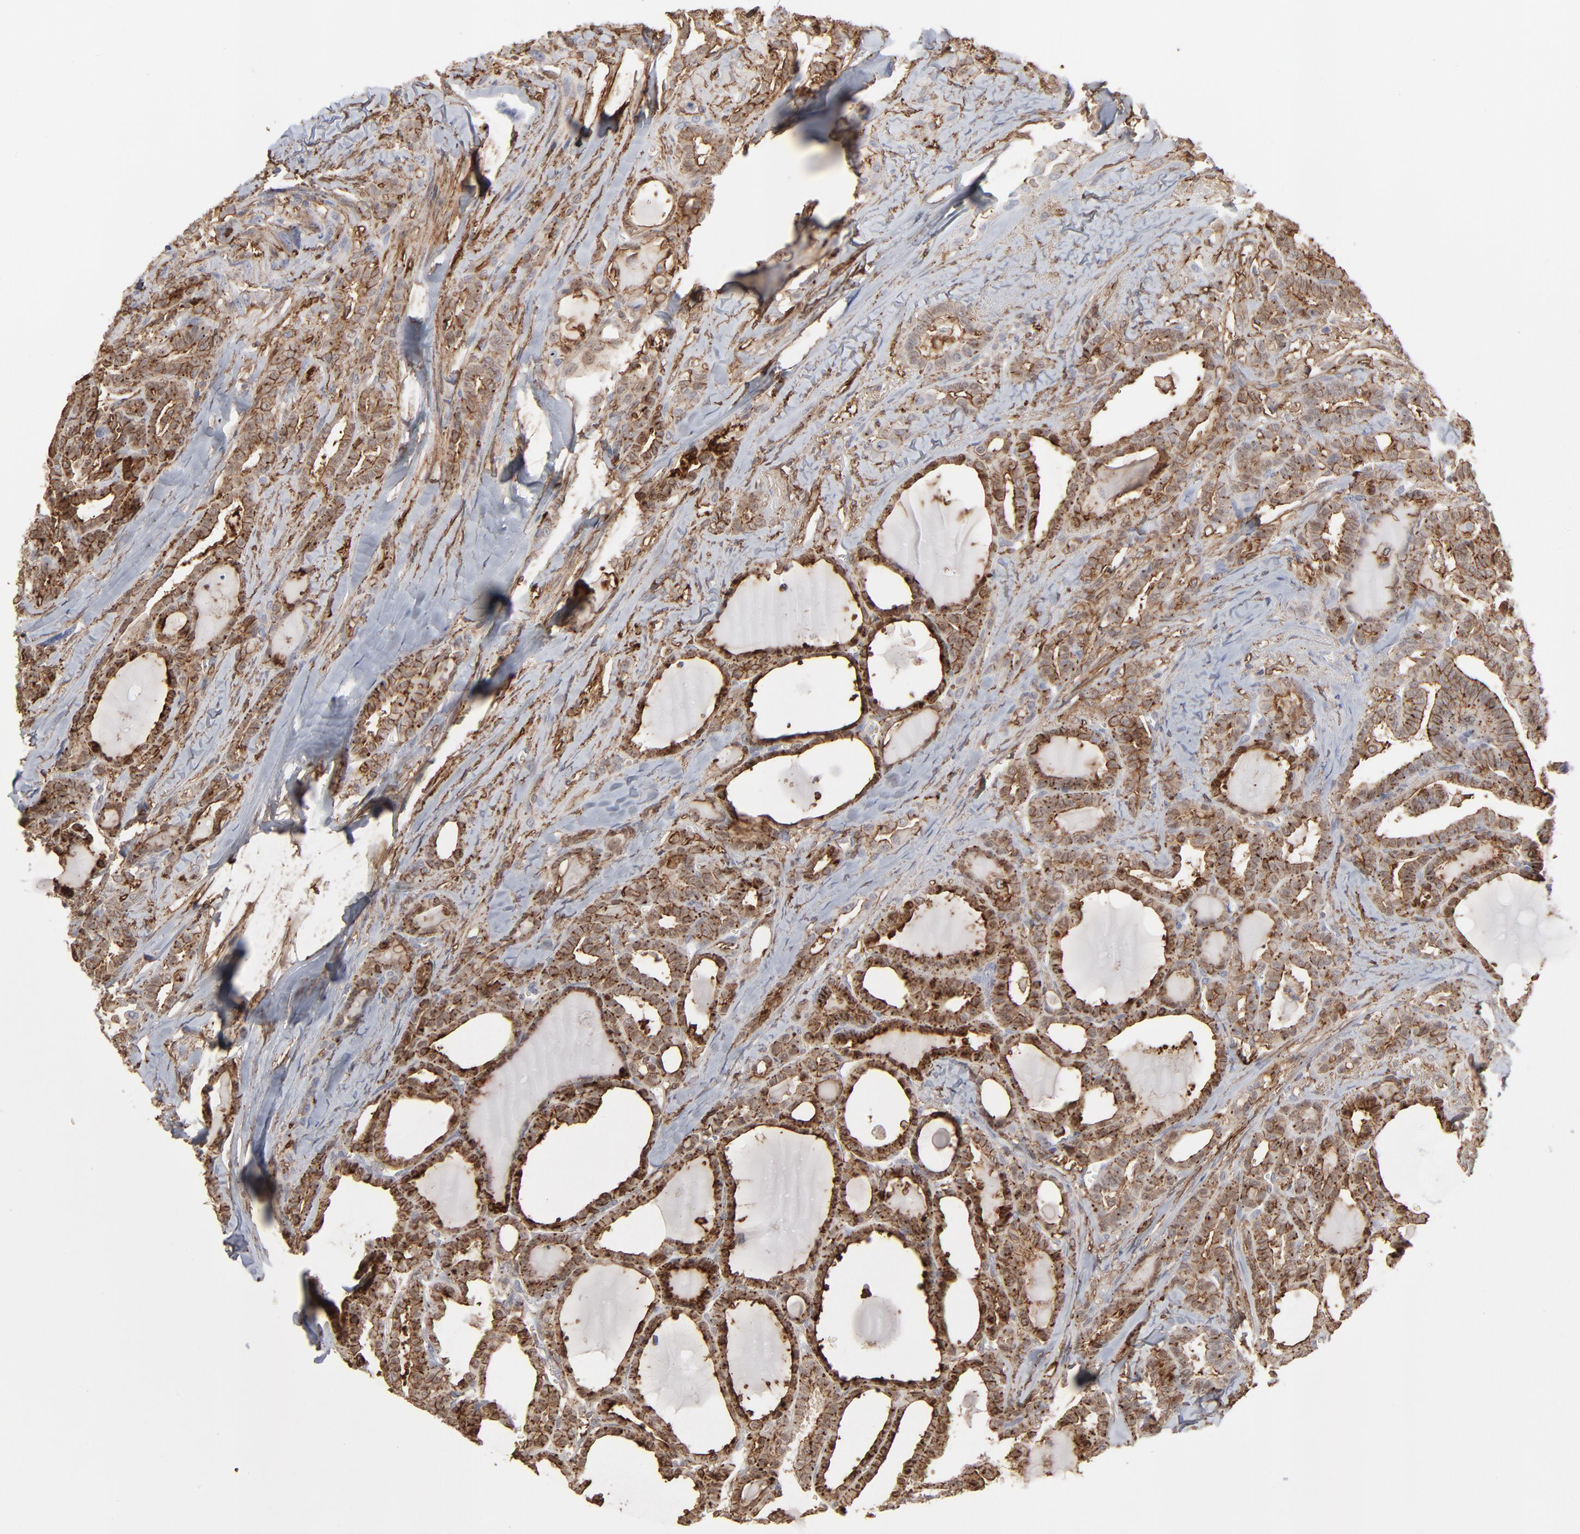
{"staining": {"intensity": "moderate", "quantity": "25%-75%", "location": "cytoplasmic/membranous"}, "tissue": "thyroid cancer", "cell_type": "Tumor cells", "image_type": "cancer", "snomed": [{"axis": "morphology", "description": "Carcinoma, NOS"}, {"axis": "topography", "description": "Thyroid gland"}], "caption": "Protein expression analysis of thyroid cancer (carcinoma) shows moderate cytoplasmic/membranous expression in approximately 25%-75% of tumor cells.", "gene": "ANXA5", "patient": {"sex": "female", "age": 91}}